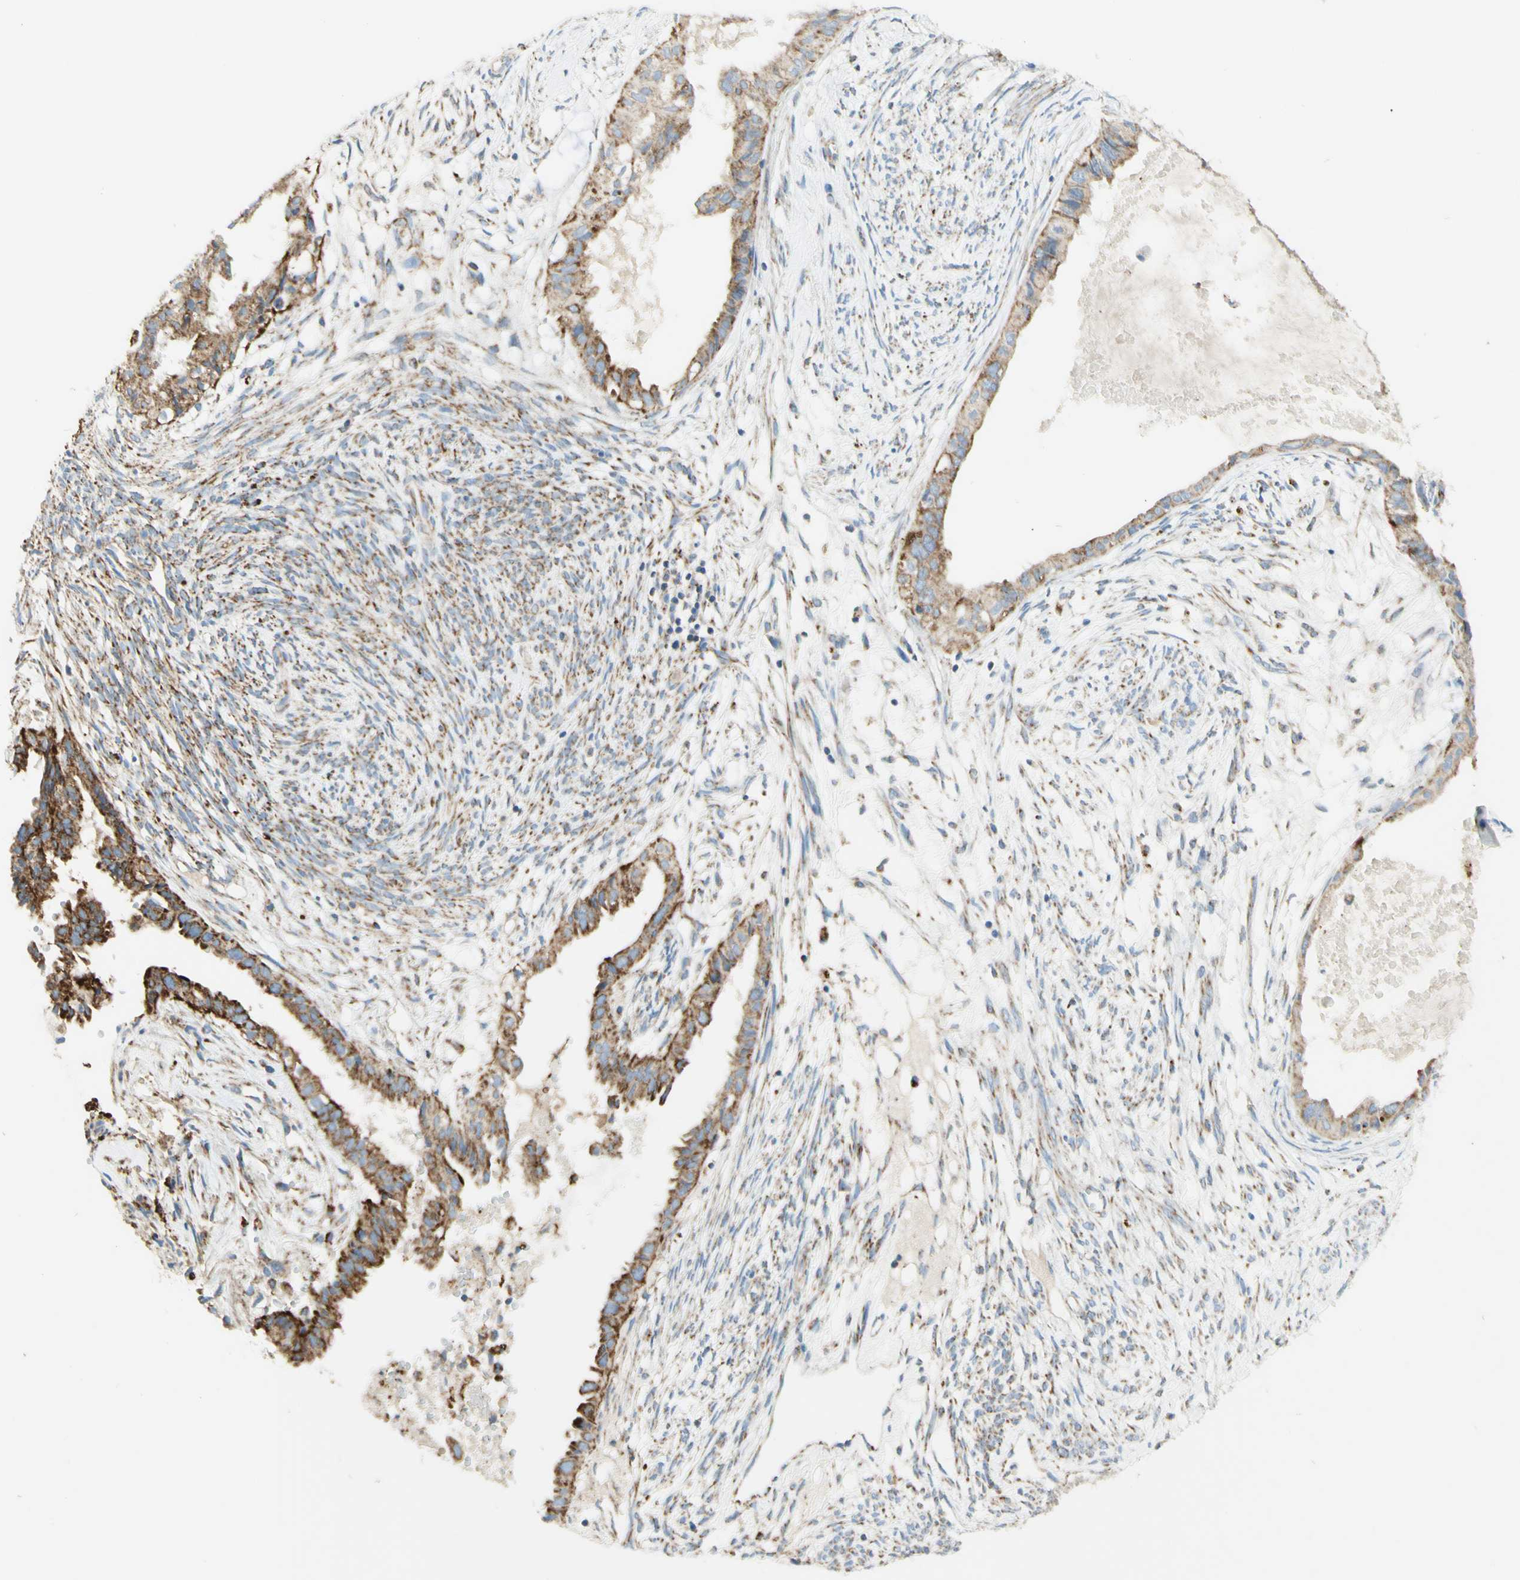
{"staining": {"intensity": "moderate", "quantity": ">75%", "location": "cytoplasmic/membranous"}, "tissue": "cervical cancer", "cell_type": "Tumor cells", "image_type": "cancer", "snomed": [{"axis": "morphology", "description": "Normal tissue, NOS"}, {"axis": "morphology", "description": "Adenocarcinoma, NOS"}, {"axis": "topography", "description": "Cervix"}, {"axis": "topography", "description": "Endometrium"}], "caption": "This is an image of IHC staining of cervical cancer, which shows moderate positivity in the cytoplasmic/membranous of tumor cells.", "gene": "ARMC10", "patient": {"sex": "female", "age": 86}}